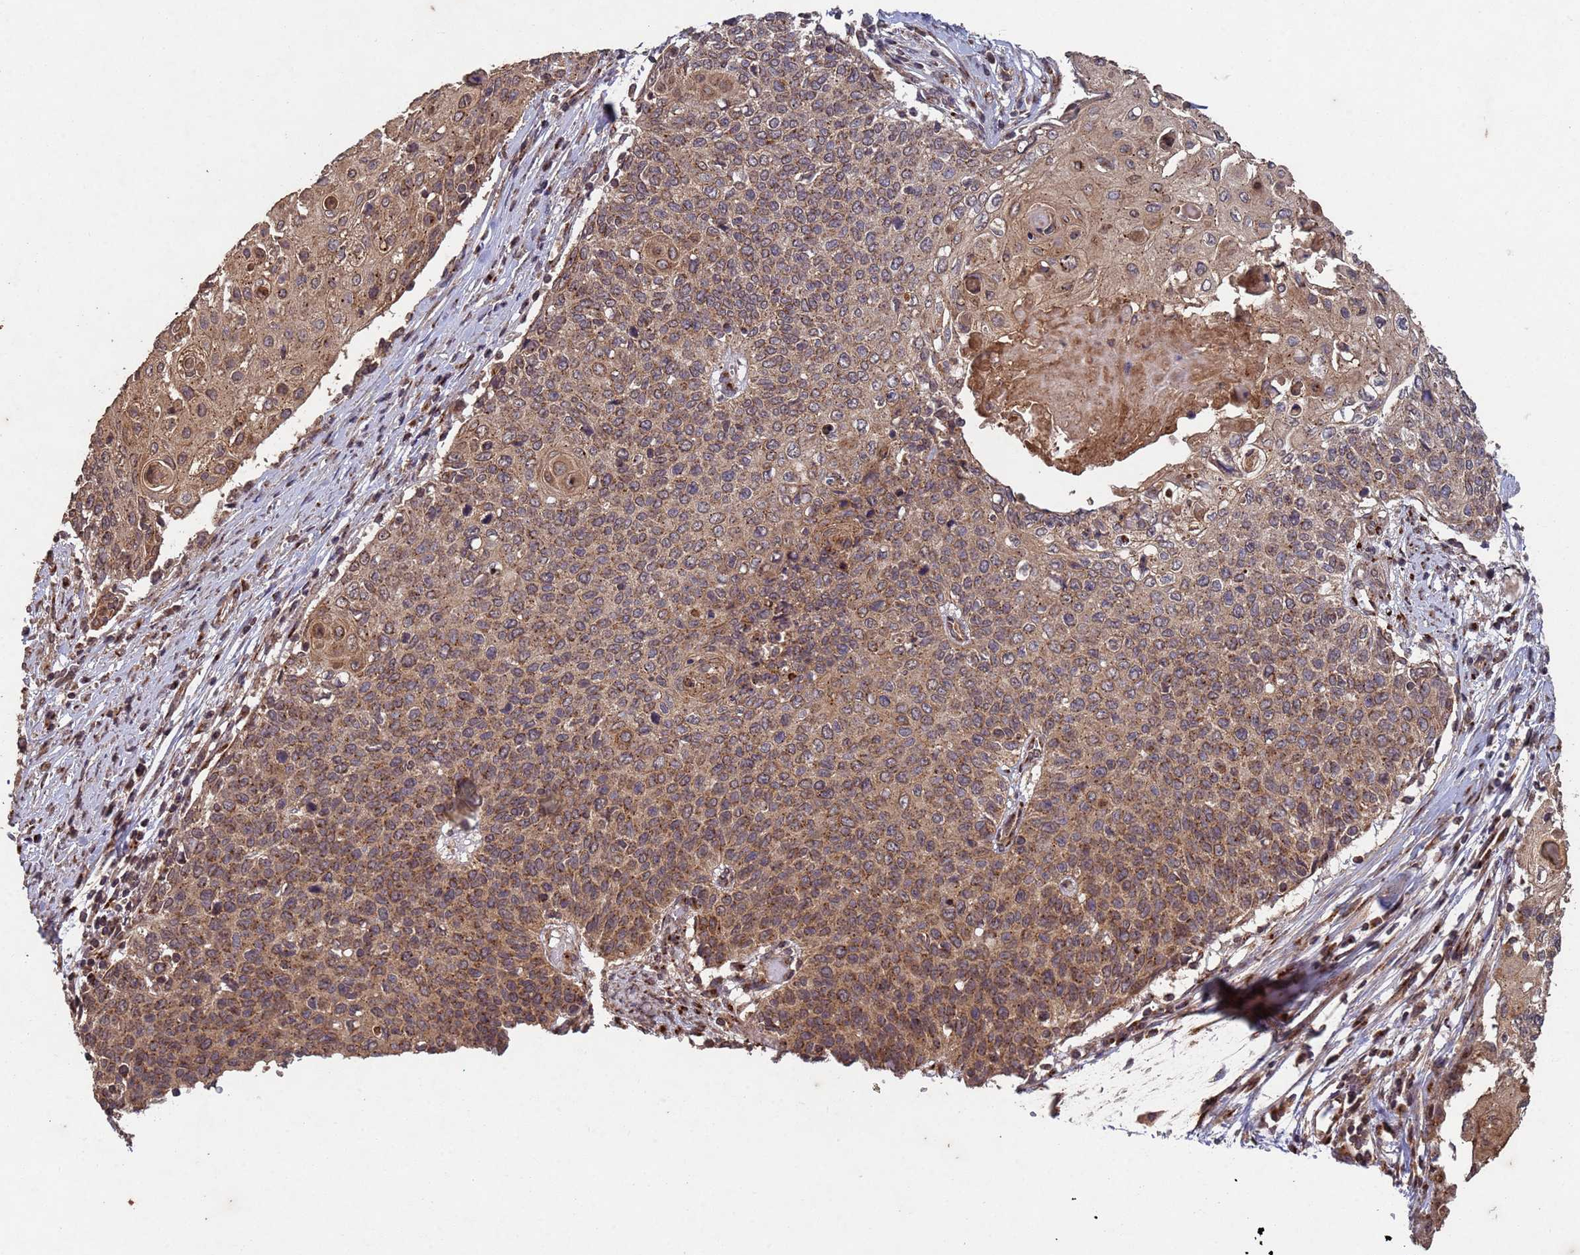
{"staining": {"intensity": "moderate", "quantity": ">75%", "location": "cytoplasmic/membranous"}, "tissue": "cervical cancer", "cell_type": "Tumor cells", "image_type": "cancer", "snomed": [{"axis": "morphology", "description": "Squamous cell carcinoma, NOS"}, {"axis": "topography", "description": "Cervix"}], "caption": "Immunohistochemistry (IHC) of squamous cell carcinoma (cervical) displays medium levels of moderate cytoplasmic/membranous positivity in about >75% of tumor cells. Nuclei are stained in blue.", "gene": "FASTKD1", "patient": {"sex": "female", "age": 39}}